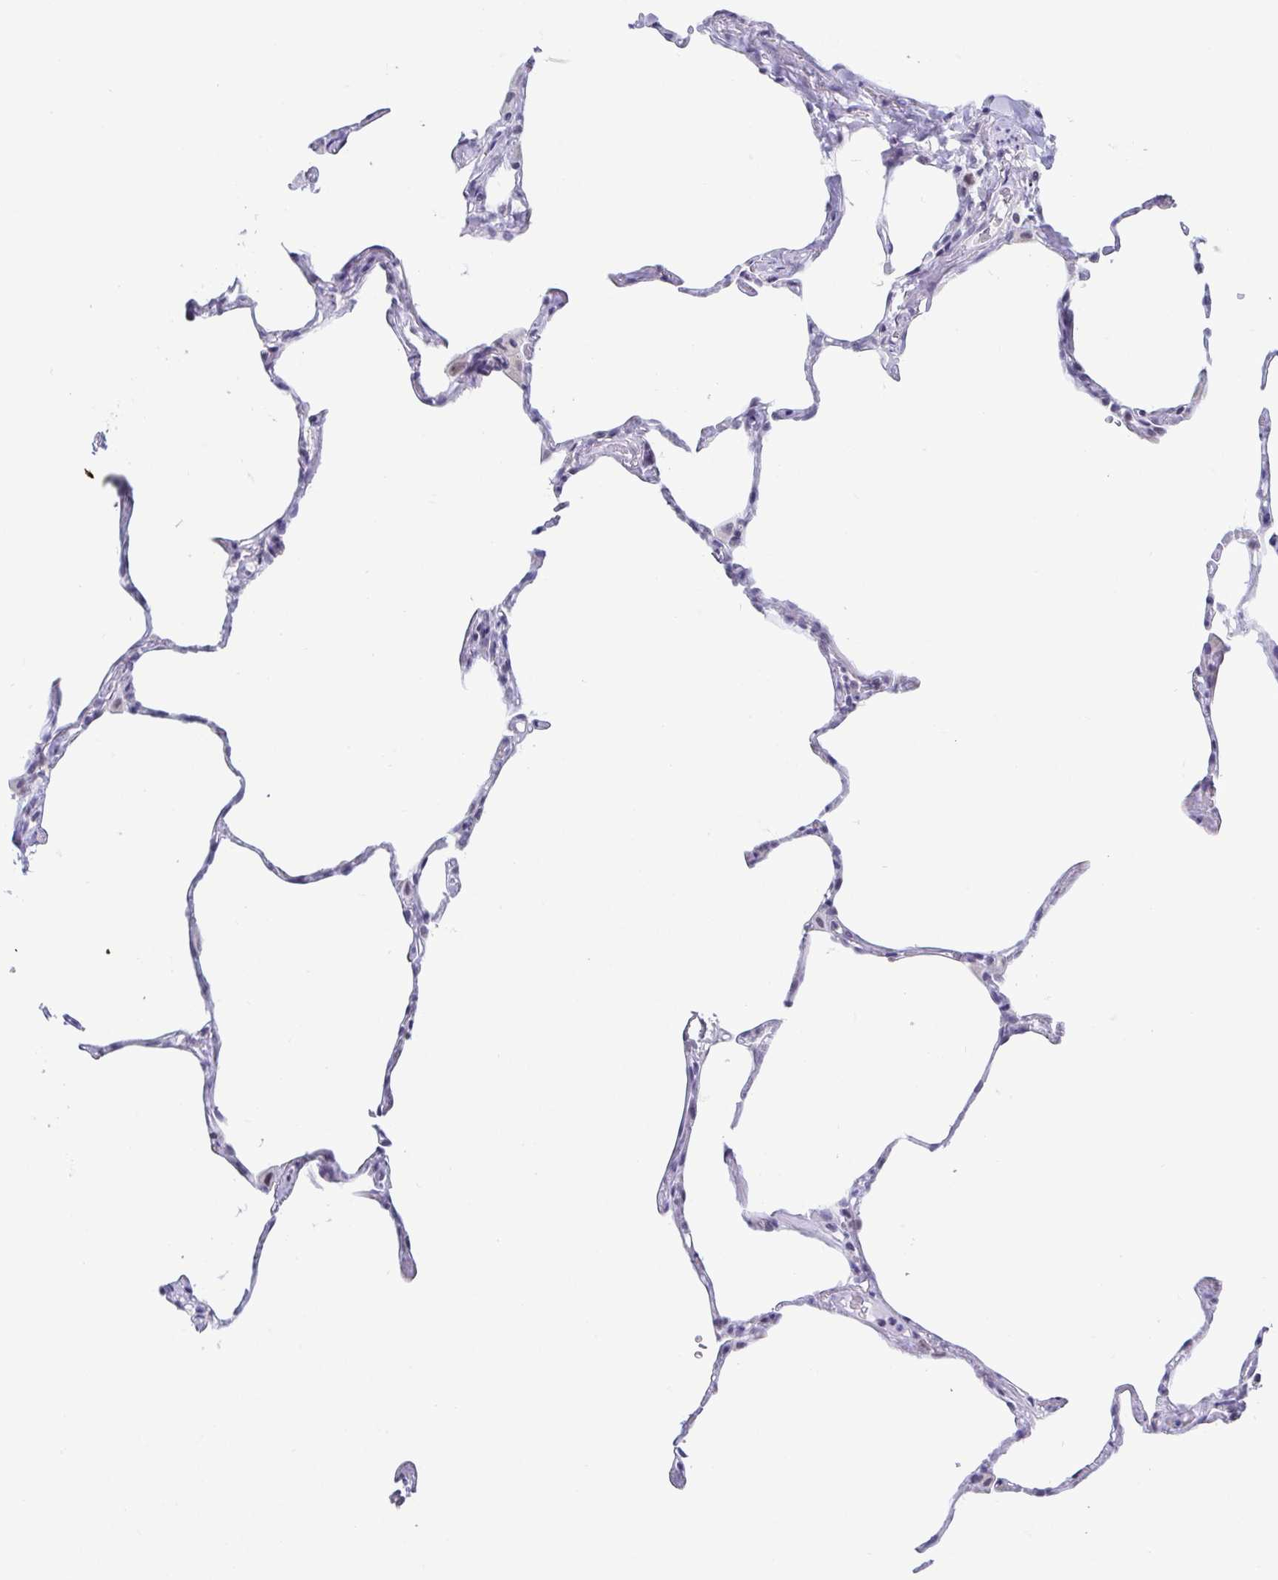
{"staining": {"intensity": "negative", "quantity": "none", "location": "none"}, "tissue": "lung", "cell_type": "Alveolar cells", "image_type": "normal", "snomed": [{"axis": "morphology", "description": "Normal tissue, NOS"}, {"axis": "topography", "description": "Lung"}], "caption": "This is a histopathology image of IHC staining of unremarkable lung, which shows no positivity in alveolar cells. The staining is performed using DAB (3,3'-diaminobenzidine) brown chromogen with nuclei counter-stained in using hematoxylin.", "gene": "WDR72", "patient": {"sex": "male", "age": 65}}